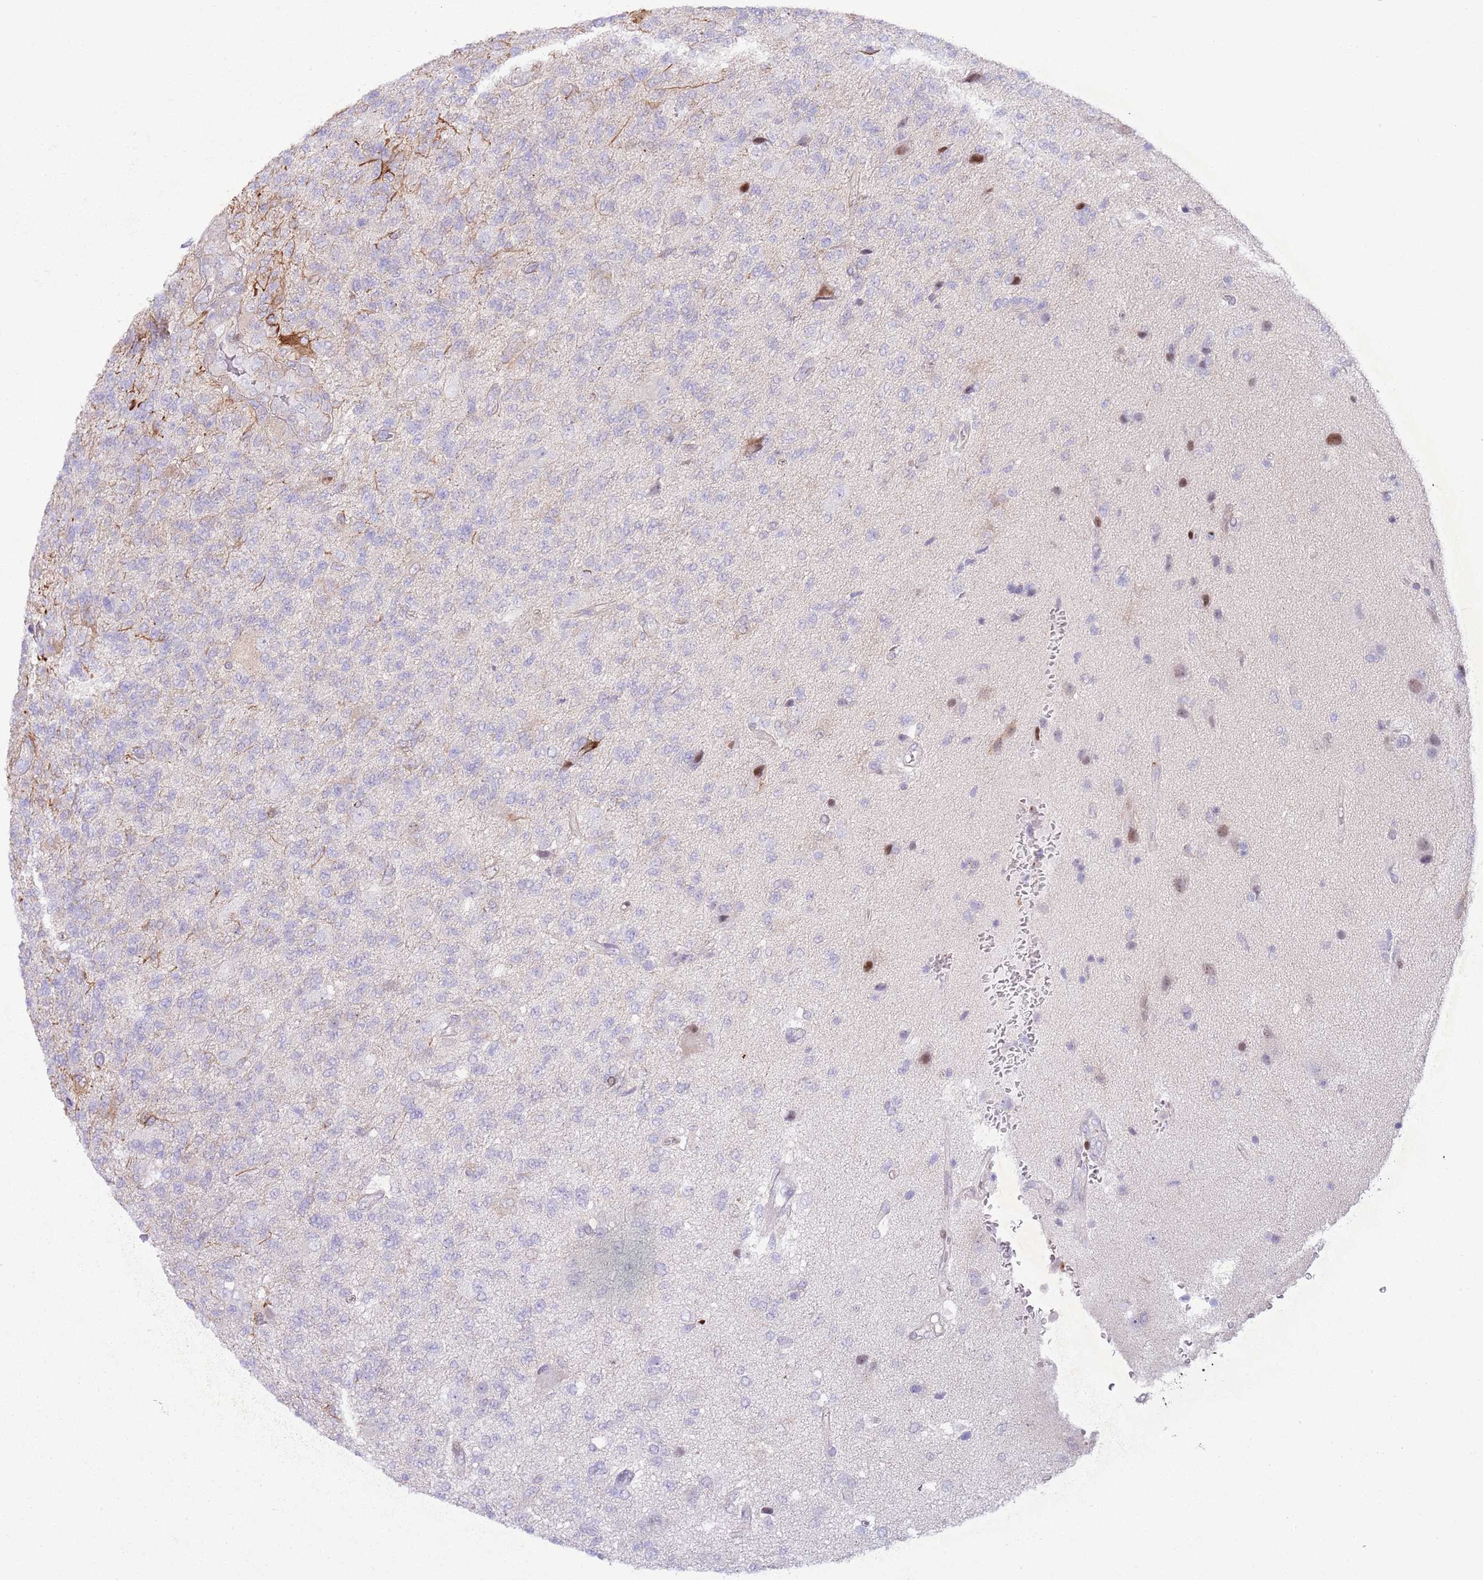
{"staining": {"intensity": "negative", "quantity": "none", "location": "none"}, "tissue": "glioma", "cell_type": "Tumor cells", "image_type": "cancer", "snomed": [{"axis": "morphology", "description": "Glioma, malignant, High grade"}, {"axis": "topography", "description": "Brain"}], "caption": "Immunohistochemistry (IHC) of malignant glioma (high-grade) demonstrates no expression in tumor cells. (Stains: DAB IHC with hematoxylin counter stain, Microscopy: brightfield microscopy at high magnification).", "gene": "ANO8", "patient": {"sex": "male", "age": 56}}